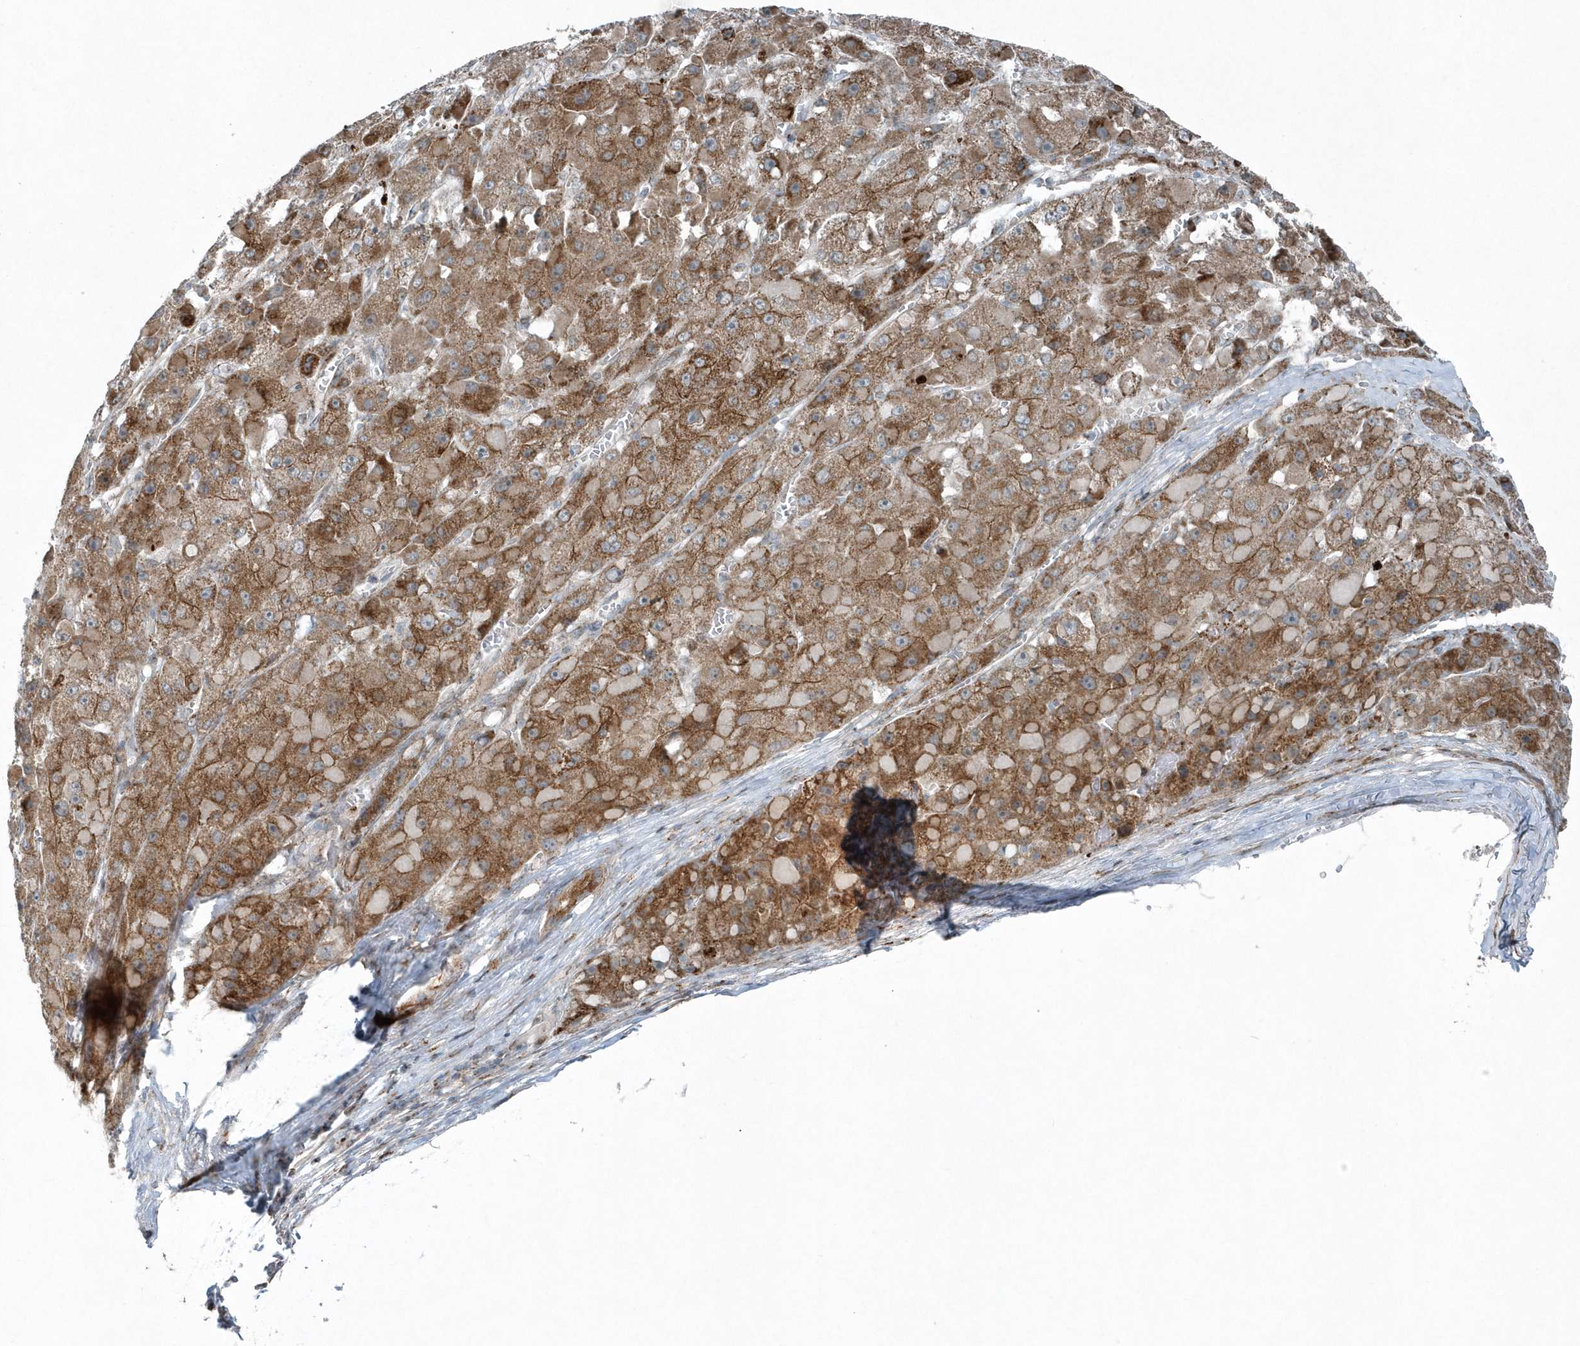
{"staining": {"intensity": "moderate", "quantity": ">75%", "location": "cytoplasmic/membranous"}, "tissue": "liver cancer", "cell_type": "Tumor cells", "image_type": "cancer", "snomed": [{"axis": "morphology", "description": "Carcinoma, Hepatocellular, NOS"}, {"axis": "topography", "description": "Liver"}], "caption": "Tumor cells exhibit medium levels of moderate cytoplasmic/membranous staining in about >75% of cells in liver hepatocellular carcinoma.", "gene": "GCC2", "patient": {"sex": "female", "age": 73}}